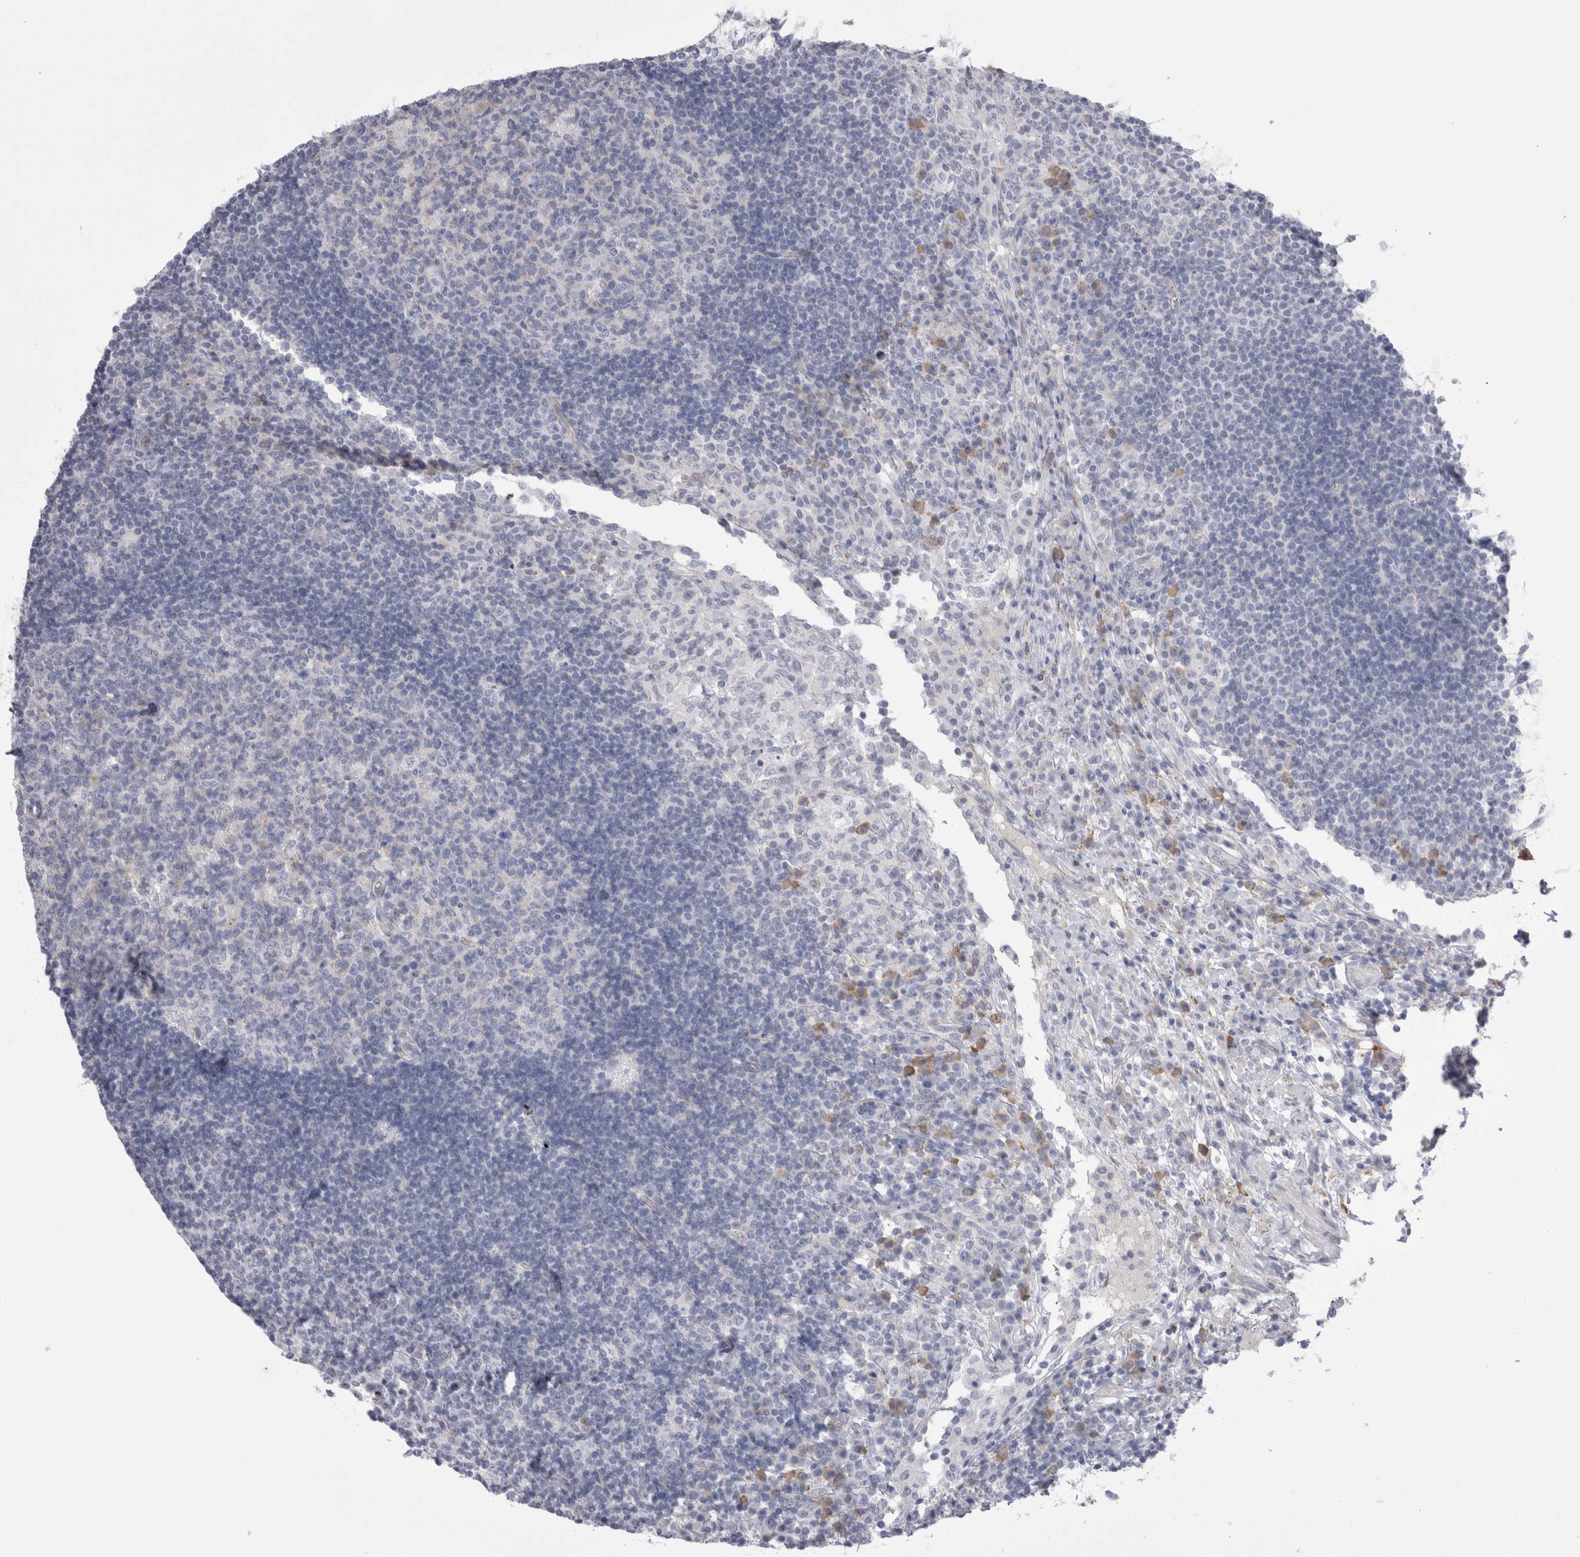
{"staining": {"intensity": "negative", "quantity": "none", "location": "none"}, "tissue": "lymph node", "cell_type": "Germinal center cells", "image_type": "normal", "snomed": [{"axis": "morphology", "description": "Normal tissue, NOS"}, {"axis": "topography", "description": "Lymph node"}], "caption": "This is an IHC photomicrograph of unremarkable lymph node. There is no expression in germinal center cells.", "gene": "EPDR1", "patient": {"sex": "female", "age": 53}}